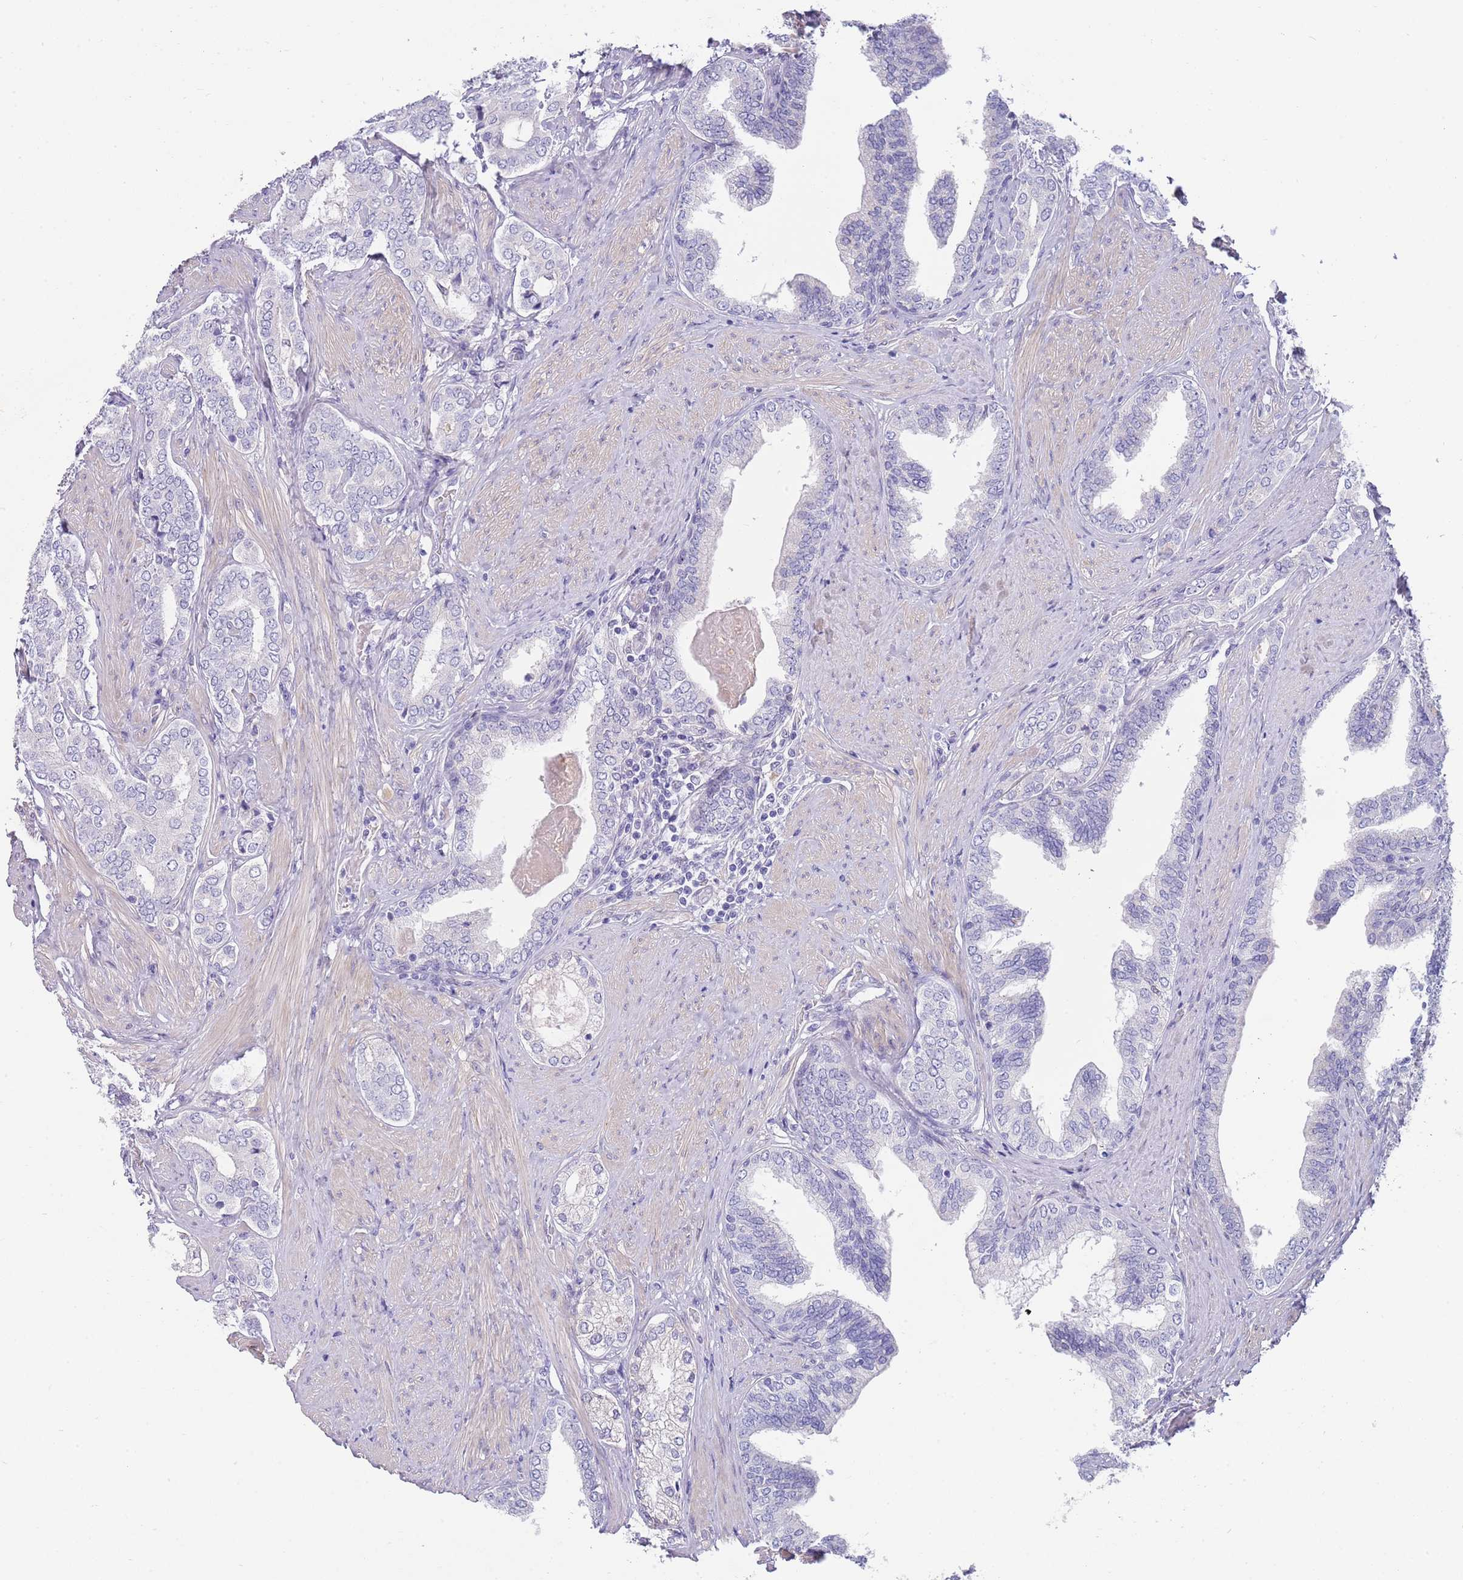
{"staining": {"intensity": "negative", "quantity": "none", "location": "none"}, "tissue": "prostate cancer", "cell_type": "Tumor cells", "image_type": "cancer", "snomed": [{"axis": "morphology", "description": "Adenocarcinoma, High grade"}, {"axis": "topography", "description": "Prostate"}], "caption": "Protein analysis of adenocarcinoma (high-grade) (prostate) exhibits no significant positivity in tumor cells. The staining is performed using DAB brown chromogen with nuclei counter-stained in using hematoxylin.", "gene": "NLRP6", "patient": {"sex": "male", "age": 71}}